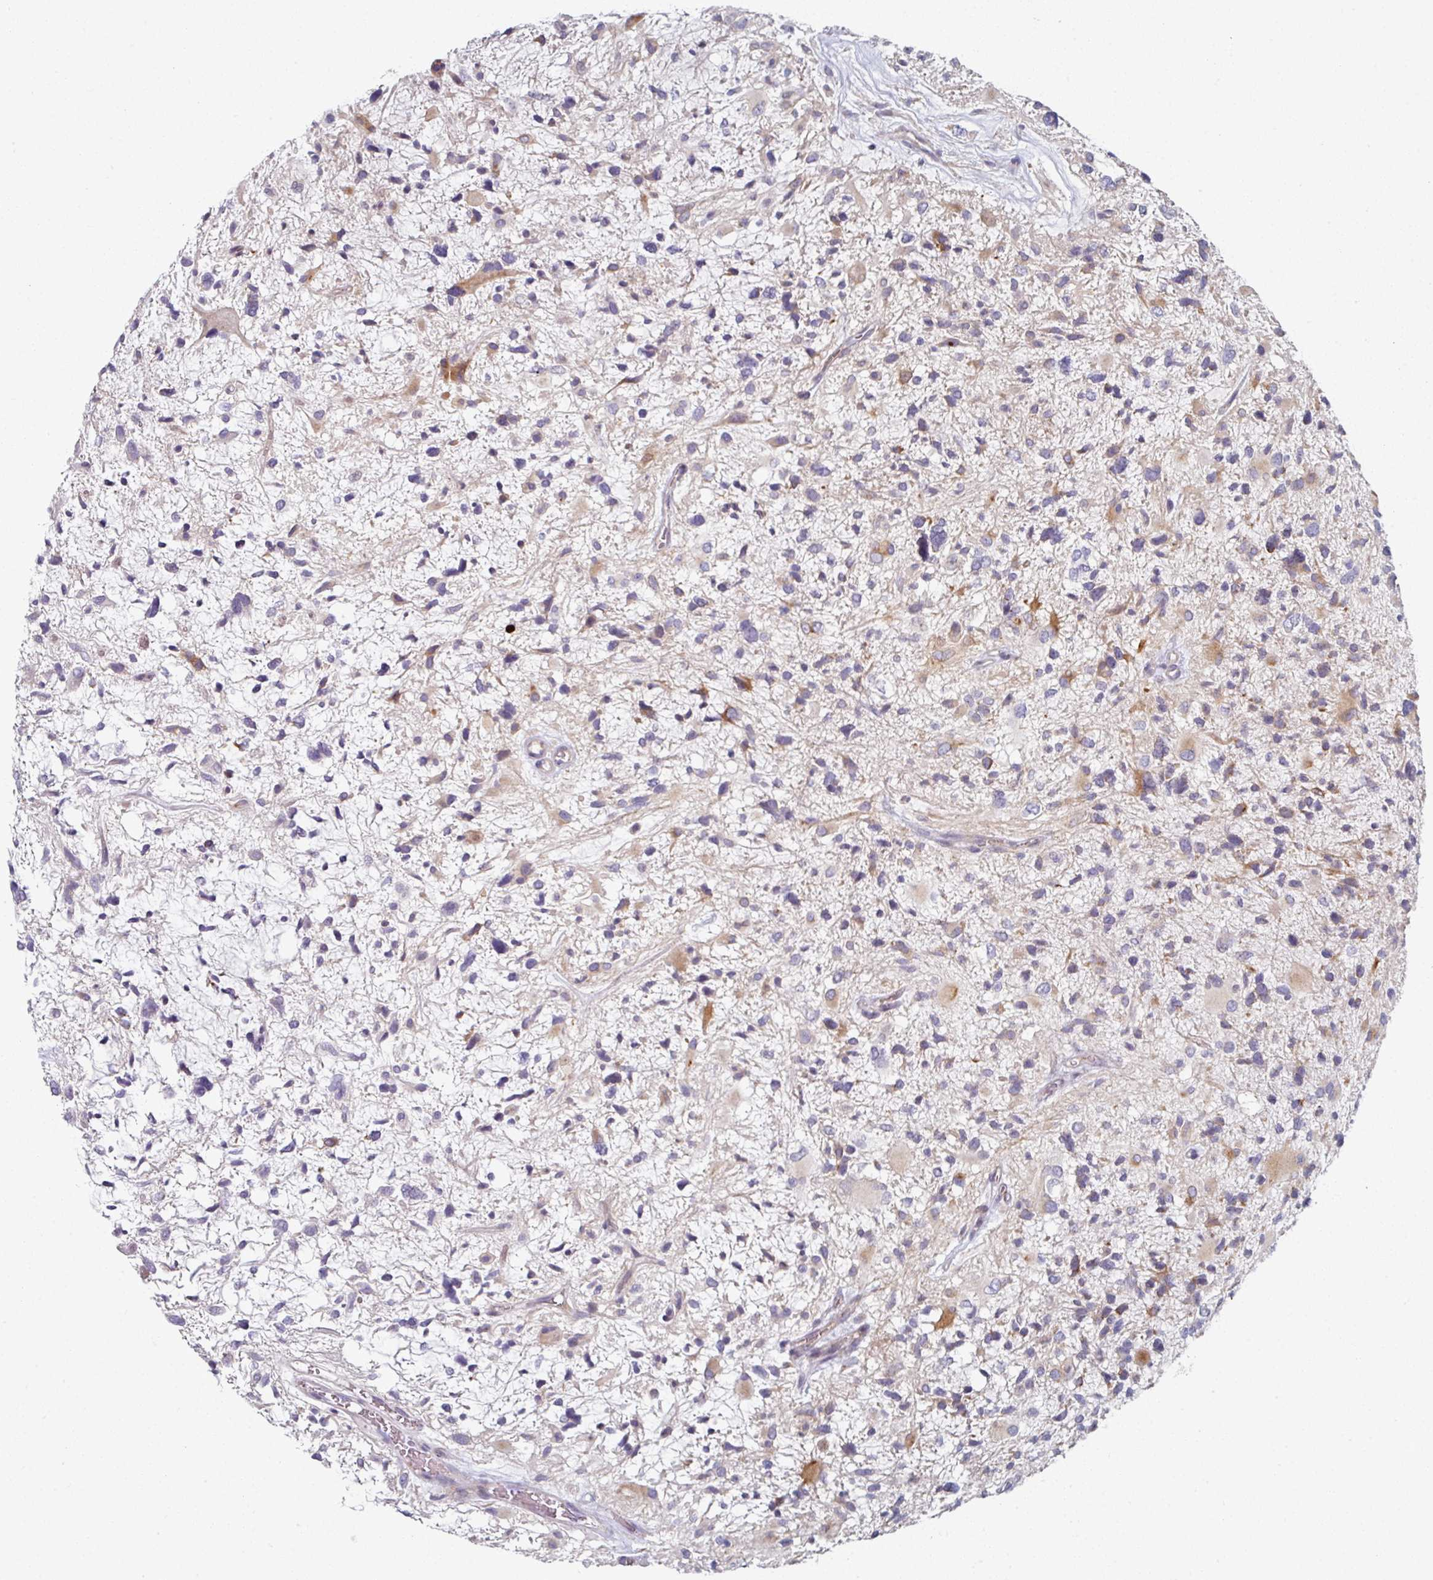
{"staining": {"intensity": "moderate", "quantity": "<25%", "location": "cytoplasmic/membranous"}, "tissue": "glioma", "cell_type": "Tumor cells", "image_type": "cancer", "snomed": [{"axis": "morphology", "description": "Glioma, malignant, High grade"}, {"axis": "topography", "description": "Brain"}], "caption": "High-power microscopy captured an IHC histopathology image of glioma, revealing moderate cytoplasmic/membranous expression in approximately <25% of tumor cells.", "gene": "WSB2", "patient": {"sex": "female", "age": 11}}